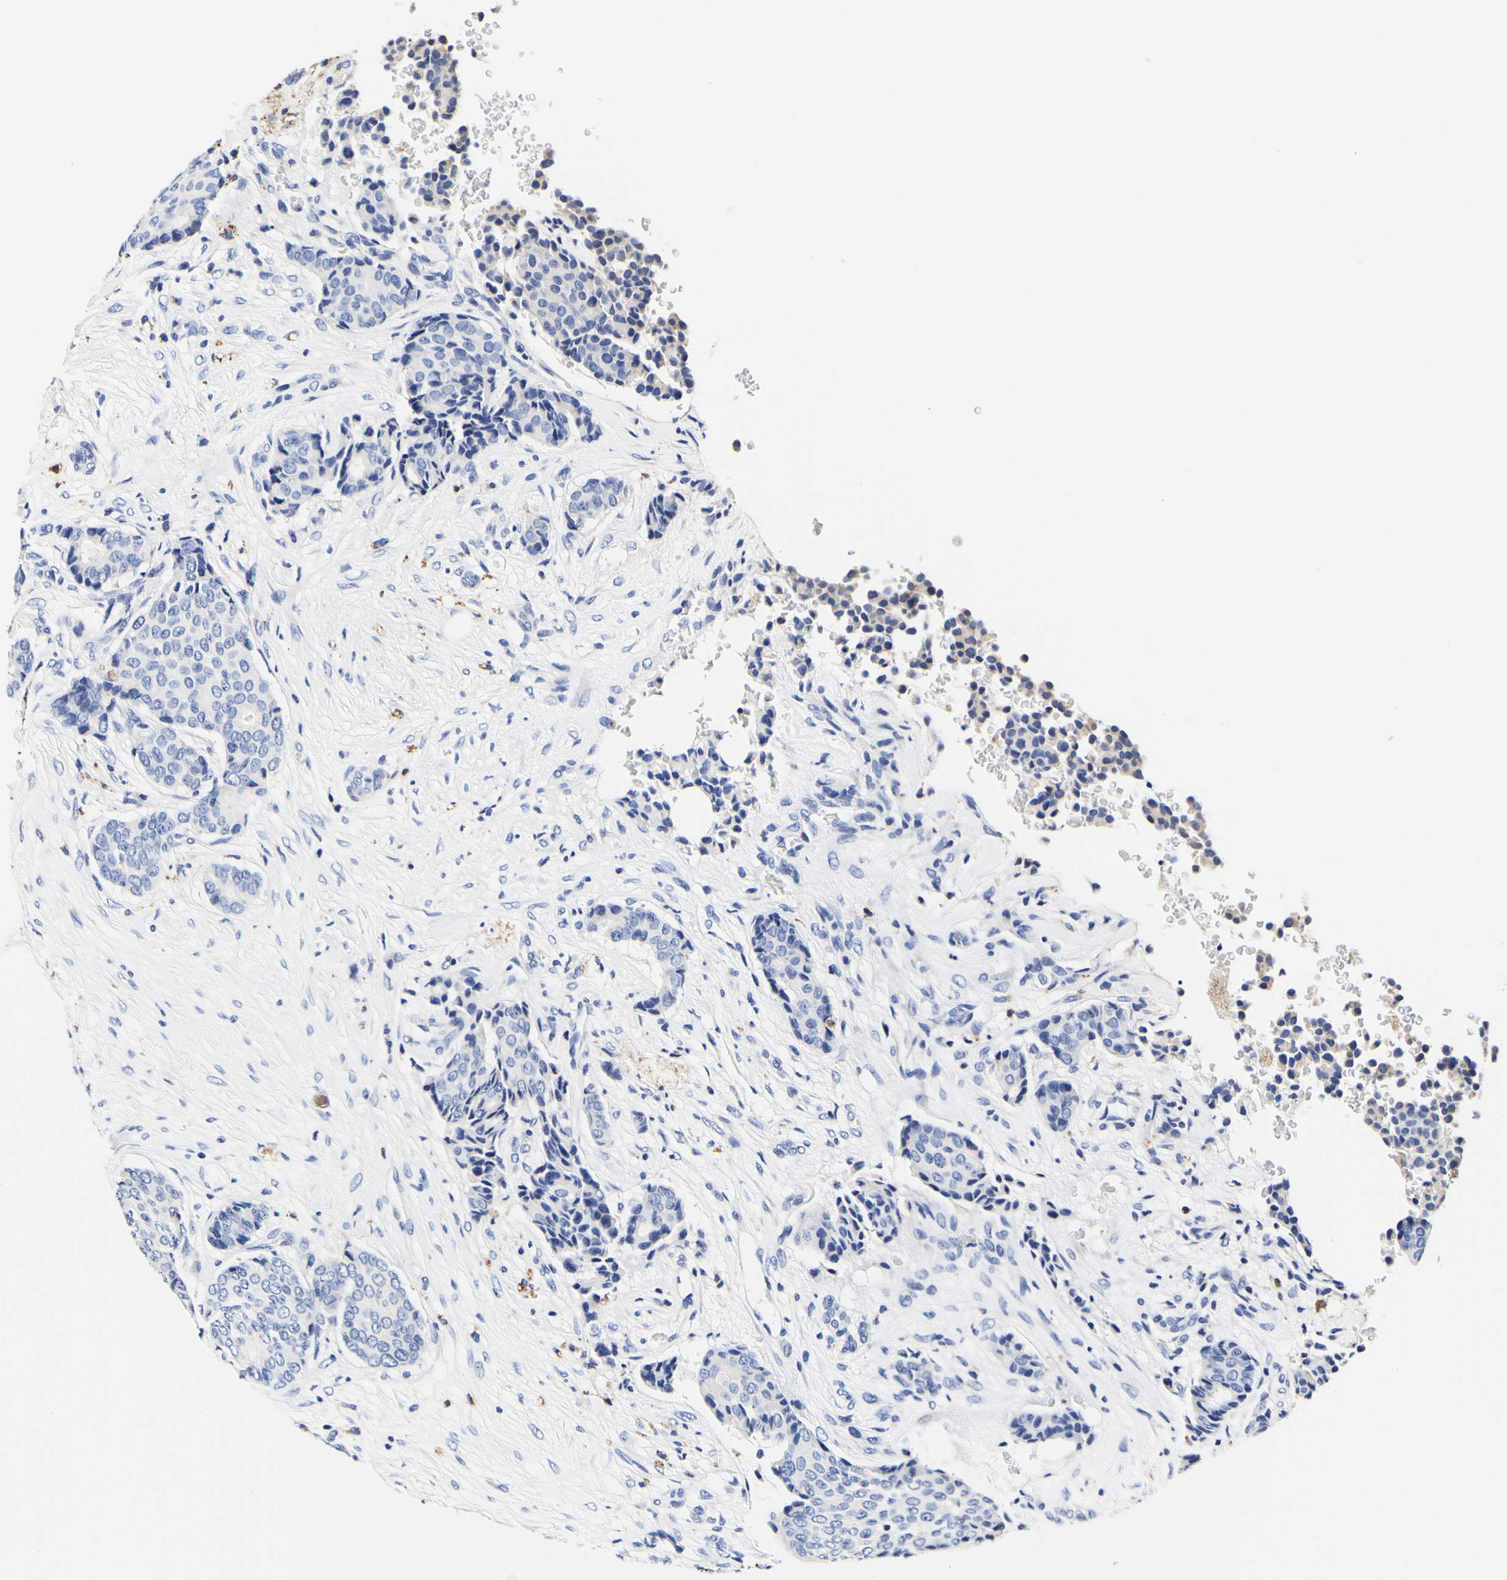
{"staining": {"intensity": "negative", "quantity": "none", "location": "none"}, "tissue": "breast cancer", "cell_type": "Tumor cells", "image_type": "cancer", "snomed": [{"axis": "morphology", "description": "Duct carcinoma"}, {"axis": "topography", "description": "Breast"}], "caption": "This photomicrograph is of invasive ductal carcinoma (breast) stained with immunohistochemistry (IHC) to label a protein in brown with the nuclei are counter-stained blue. There is no positivity in tumor cells.", "gene": "CAMK4", "patient": {"sex": "female", "age": 75}}